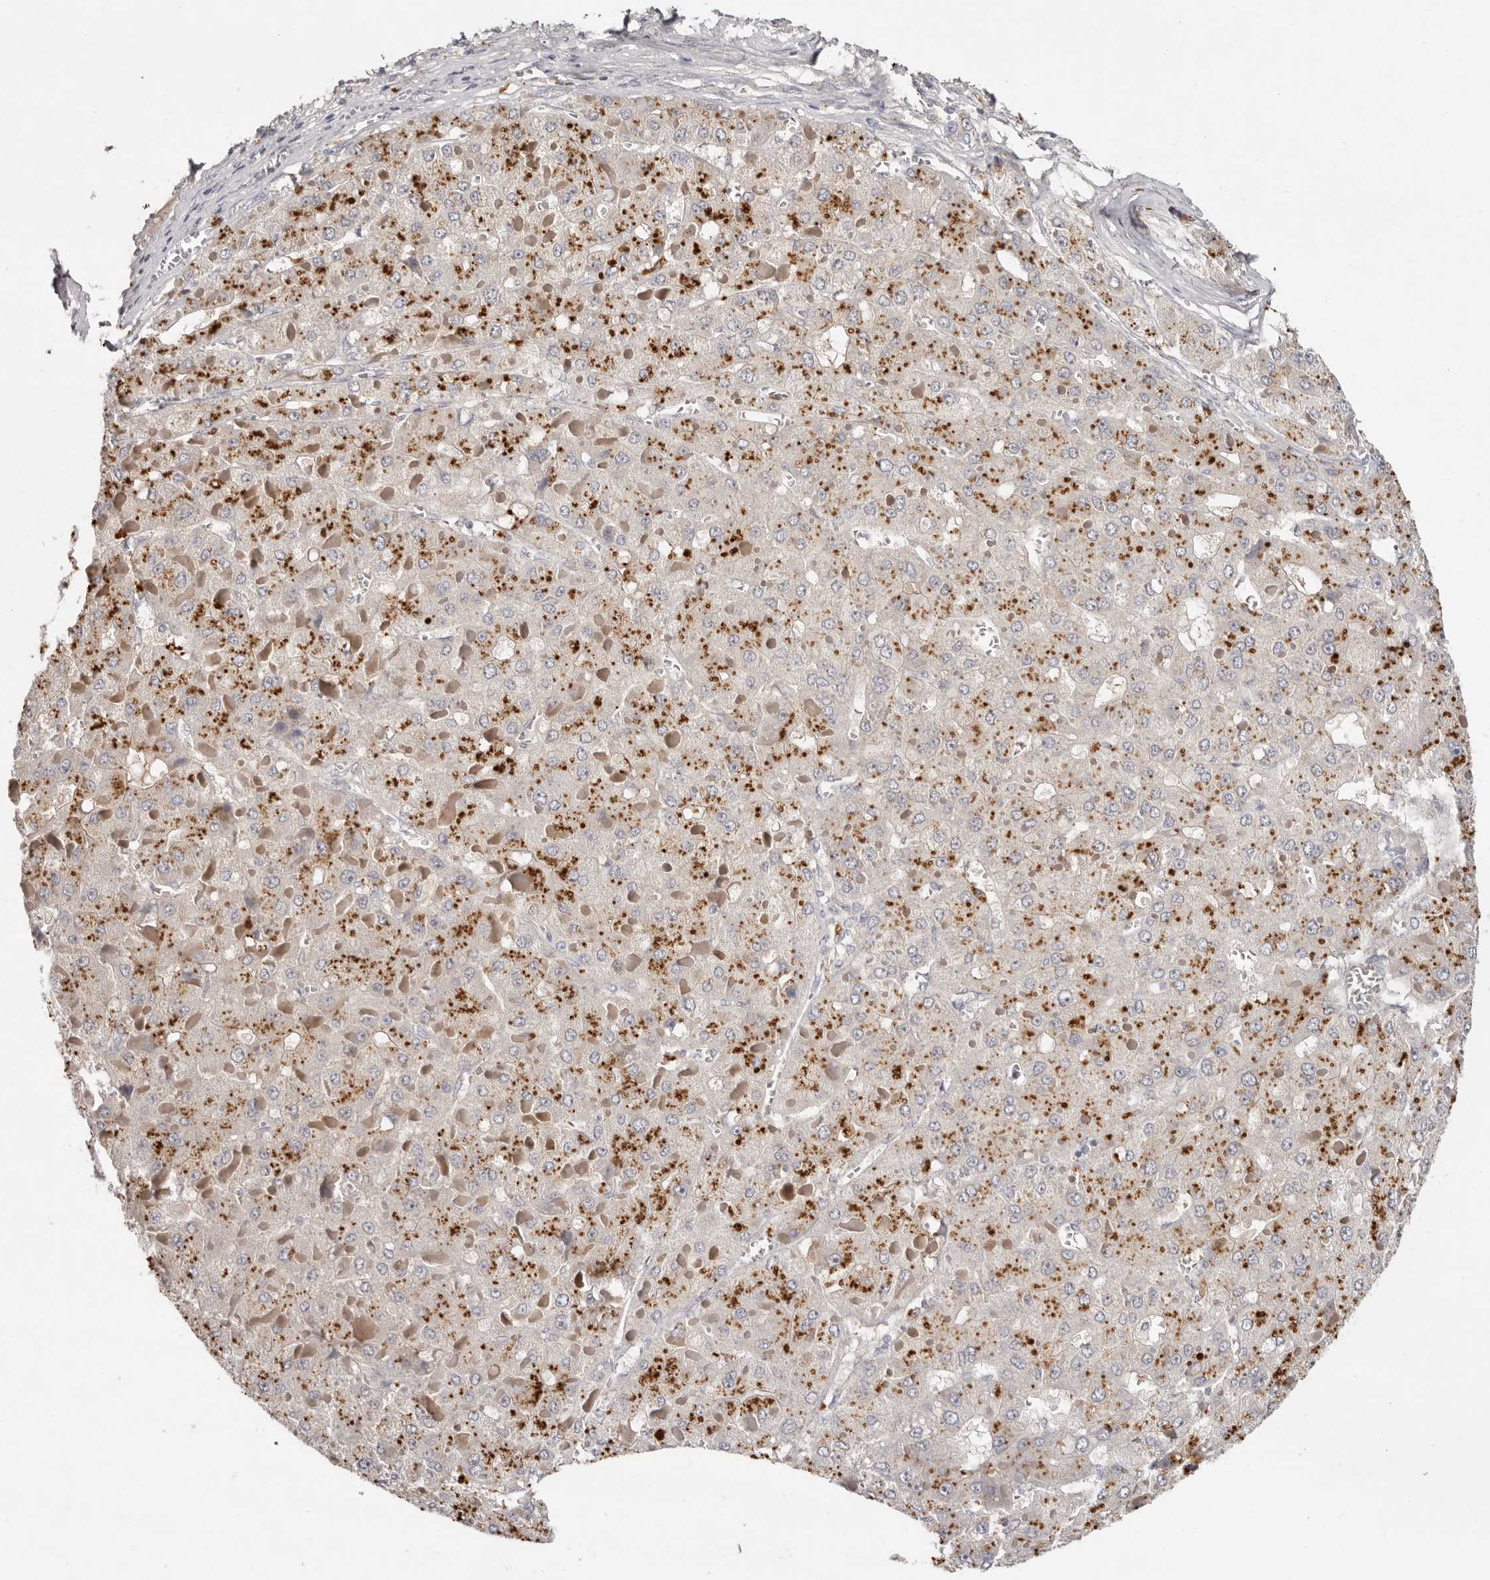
{"staining": {"intensity": "moderate", "quantity": "25%-75%", "location": "cytoplasmic/membranous"}, "tissue": "liver cancer", "cell_type": "Tumor cells", "image_type": "cancer", "snomed": [{"axis": "morphology", "description": "Carcinoma, Hepatocellular, NOS"}, {"axis": "topography", "description": "Liver"}], "caption": "Brown immunohistochemical staining in hepatocellular carcinoma (liver) shows moderate cytoplasmic/membranous positivity in about 25%-75% of tumor cells.", "gene": "SCUBE2", "patient": {"sex": "female", "age": 73}}